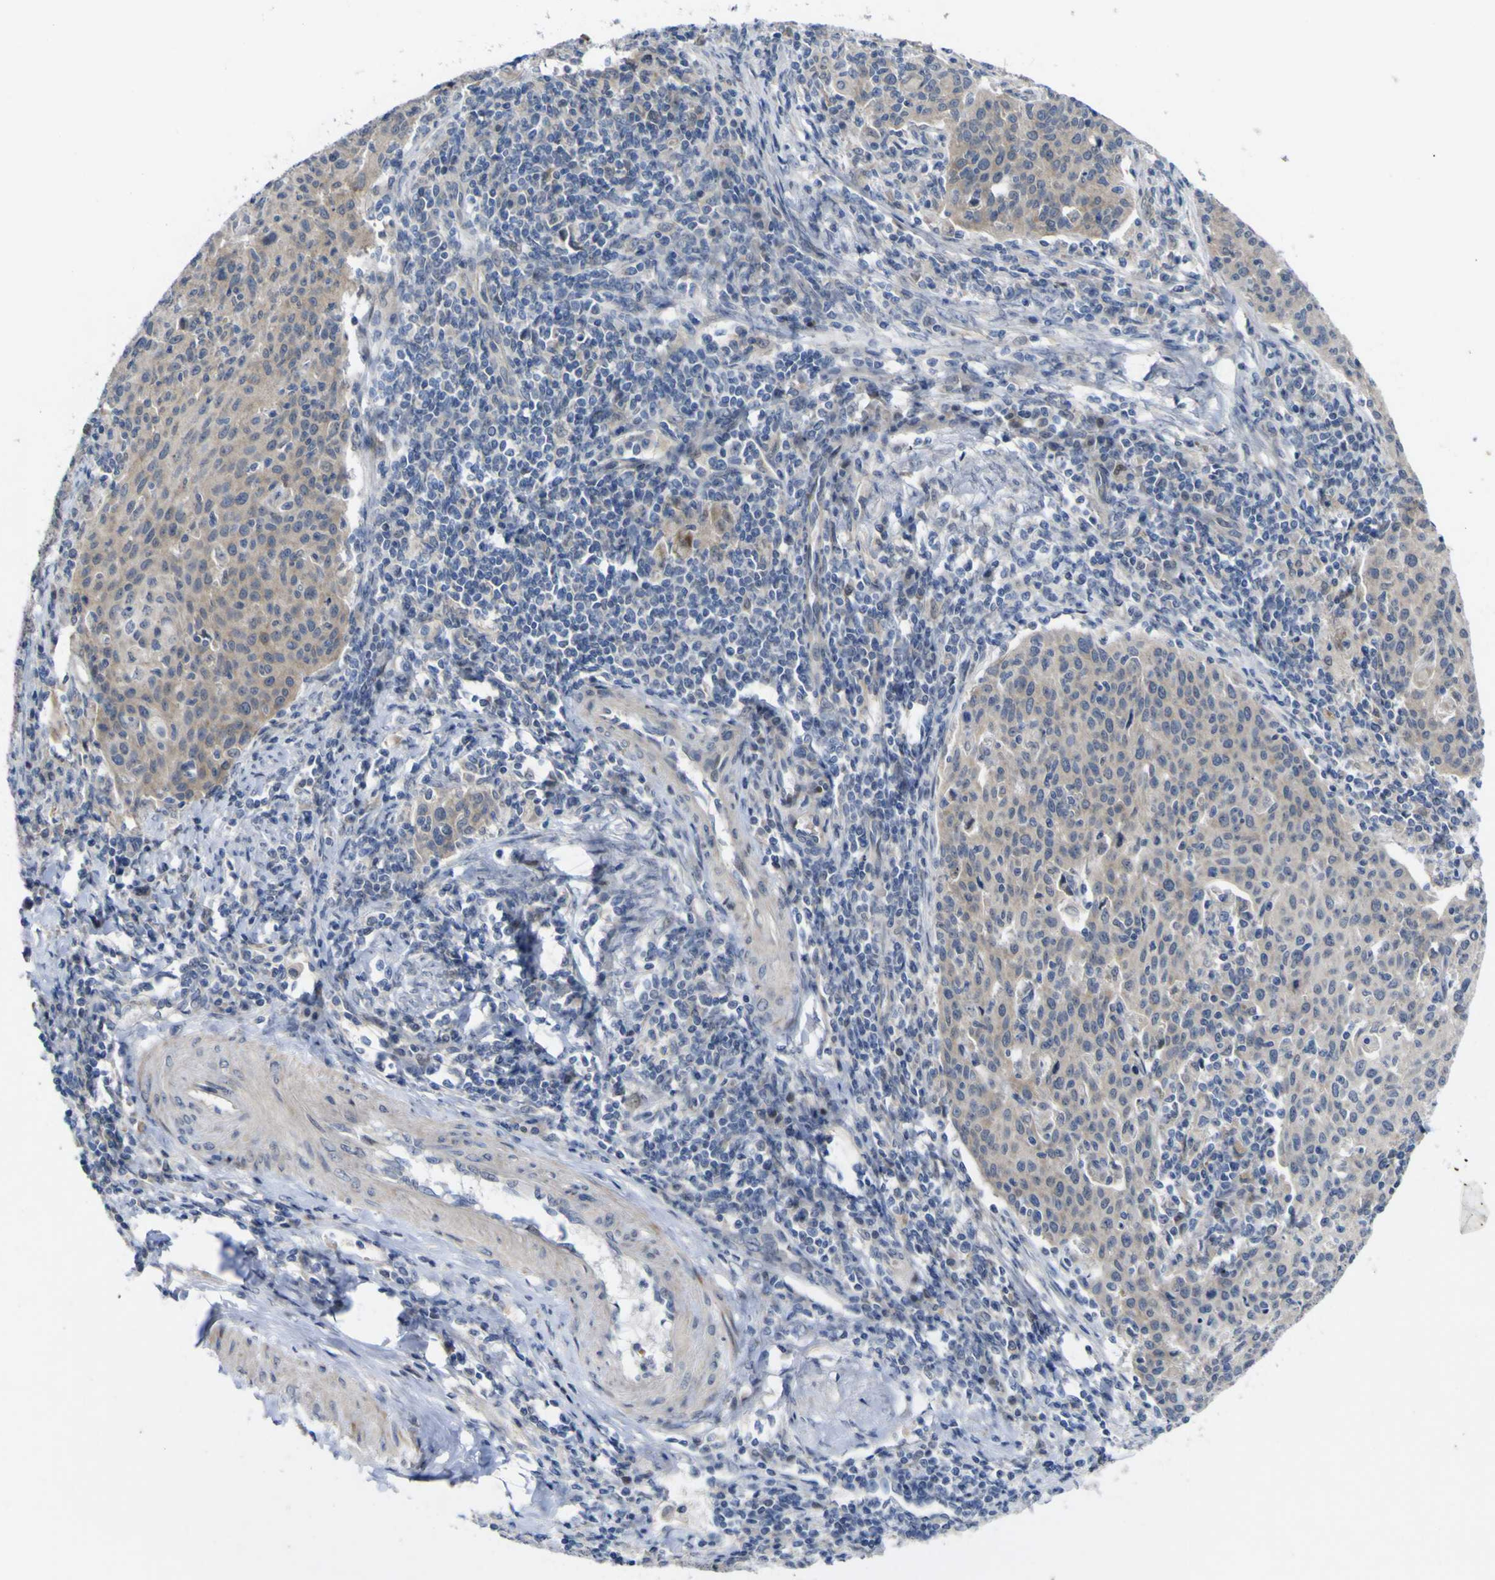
{"staining": {"intensity": "weak", "quantity": ">75%", "location": "cytoplasmic/membranous"}, "tissue": "cervical cancer", "cell_type": "Tumor cells", "image_type": "cancer", "snomed": [{"axis": "morphology", "description": "Squamous cell carcinoma, NOS"}, {"axis": "topography", "description": "Cervix"}], "caption": "Brown immunohistochemical staining in human cervical cancer exhibits weak cytoplasmic/membranous positivity in approximately >75% of tumor cells. (IHC, brightfield microscopy, high magnification).", "gene": "NAV1", "patient": {"sex": "female", "age": 38}}